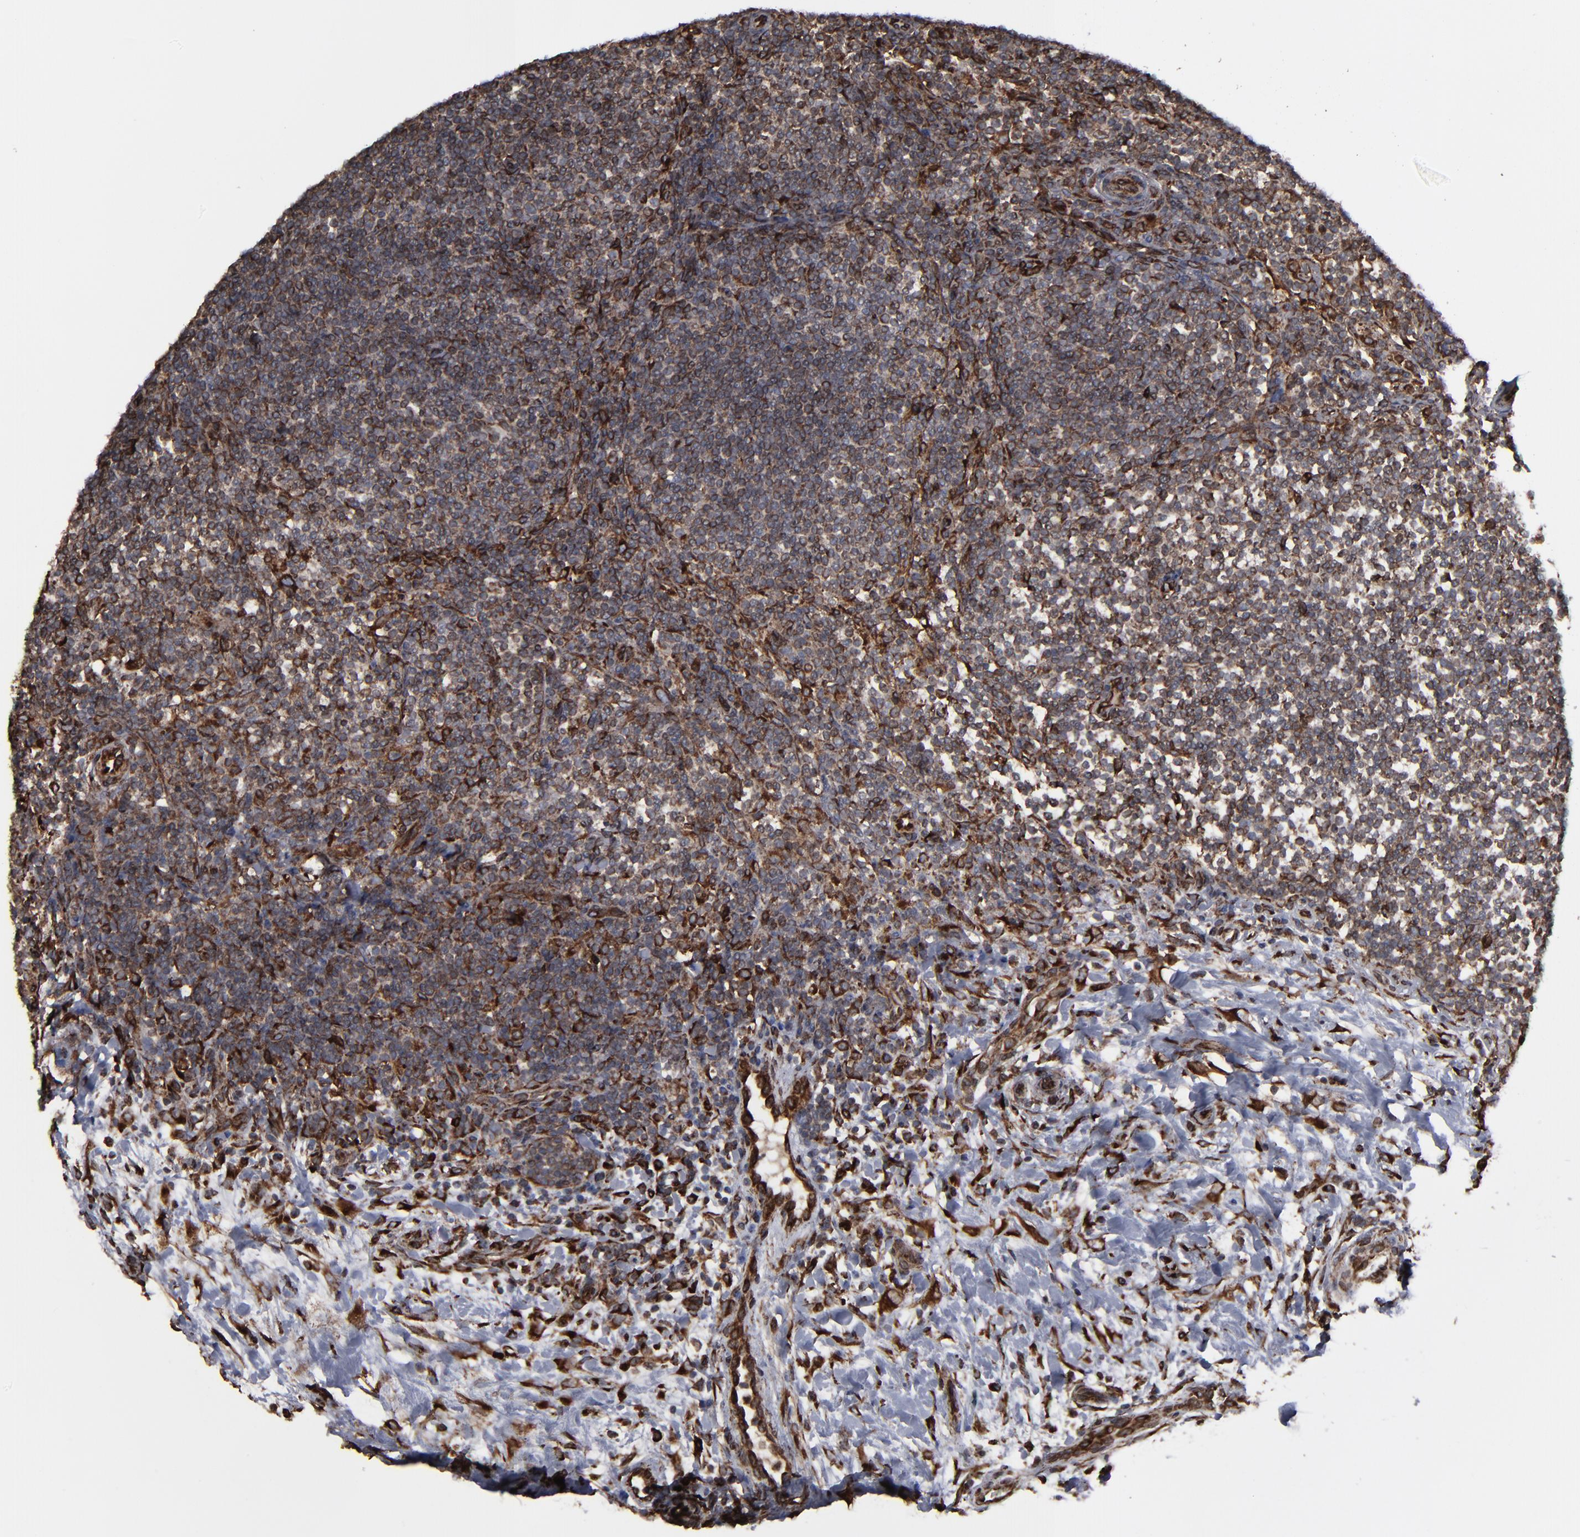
{"staining": {"intensity": "moderate", "quantity": "25%-75%", "location": "cytoplasmic/membranous"}, "tissue": "lymphoma", "cell_type": "Tumor cells", "image_type": "cancer", "snomed": [{"axis": "morphology", "description": "Malignant lymphoma, non-Hodgkin's type, Low grade"}, {"axis": "topography", "description": "Lymph node"}], "caption": "Malignant lymphoma, non-Hodgkin's type (low-grade) stained with DAB immunohistochemistry displays medium levels of moderate cytoplasmic/membranous staining in approximately 25%-75% of tumor cells. (DAB IHC with brightfield microscopy, high magnification).", "gene": "CNIH1", "patient": {"sex": "female", "age": 76}}